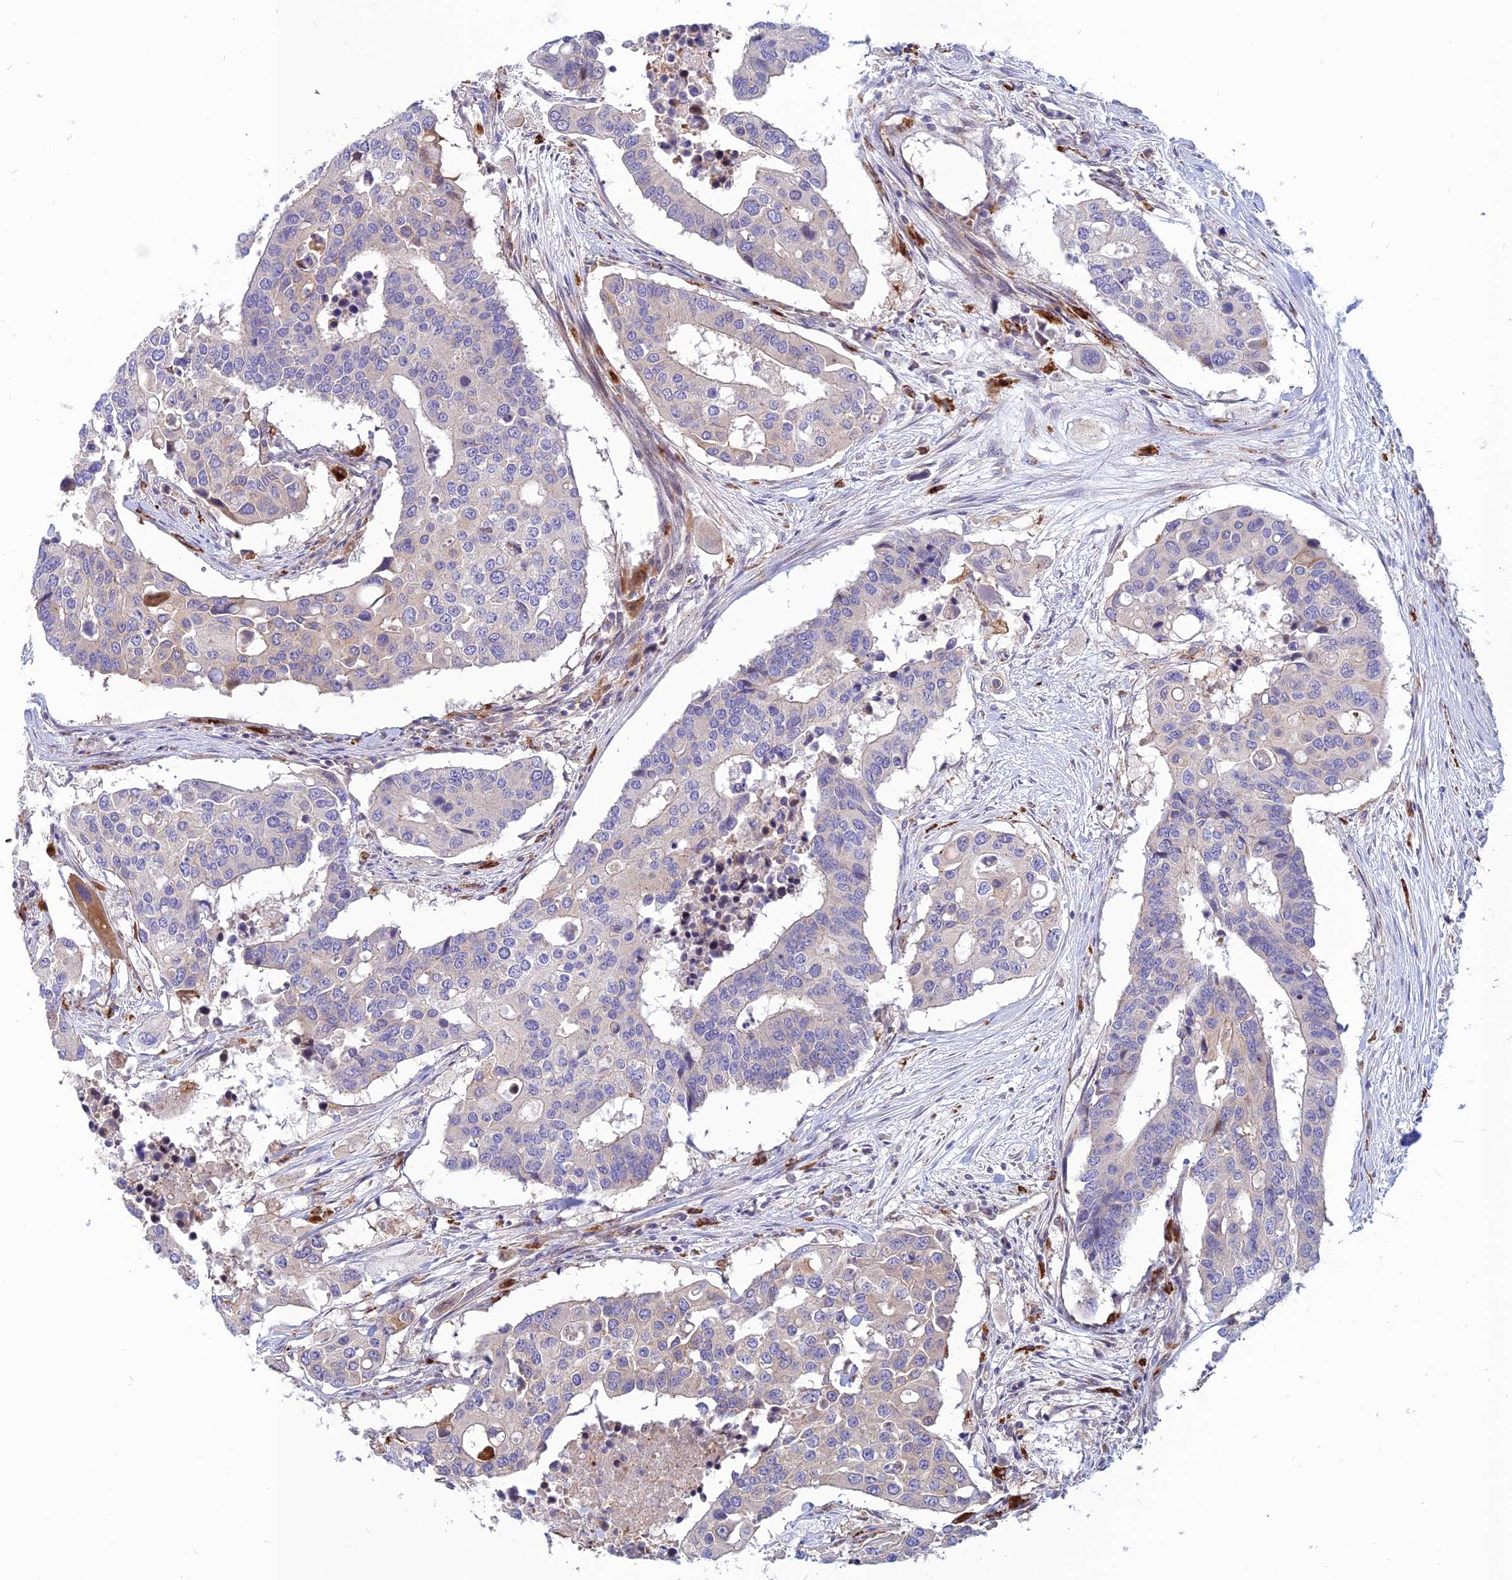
{"staining": {"intensity": "negative", "quantity": "none", "location": "none"}, "tissue": "colorectal cancer", "cell_type": "Tumor cells", "image_type": "cancer", "snomed": [{"axis": "morphology", "description": "Adenocarcinoma, NOS"}, {"axis": "topography", "description": "Colon"}], "caption": "Colorectal cancer (adenocarcinoma) was stained to show a protein in brown. There is no significant expression in tumor cells. (DAB (3,3'-diaminobenzidine) immunohistochemistry with hematoxylin counter stain).", "gene": "PHKA2", "patient": {"sex": "male", "age": 77}}